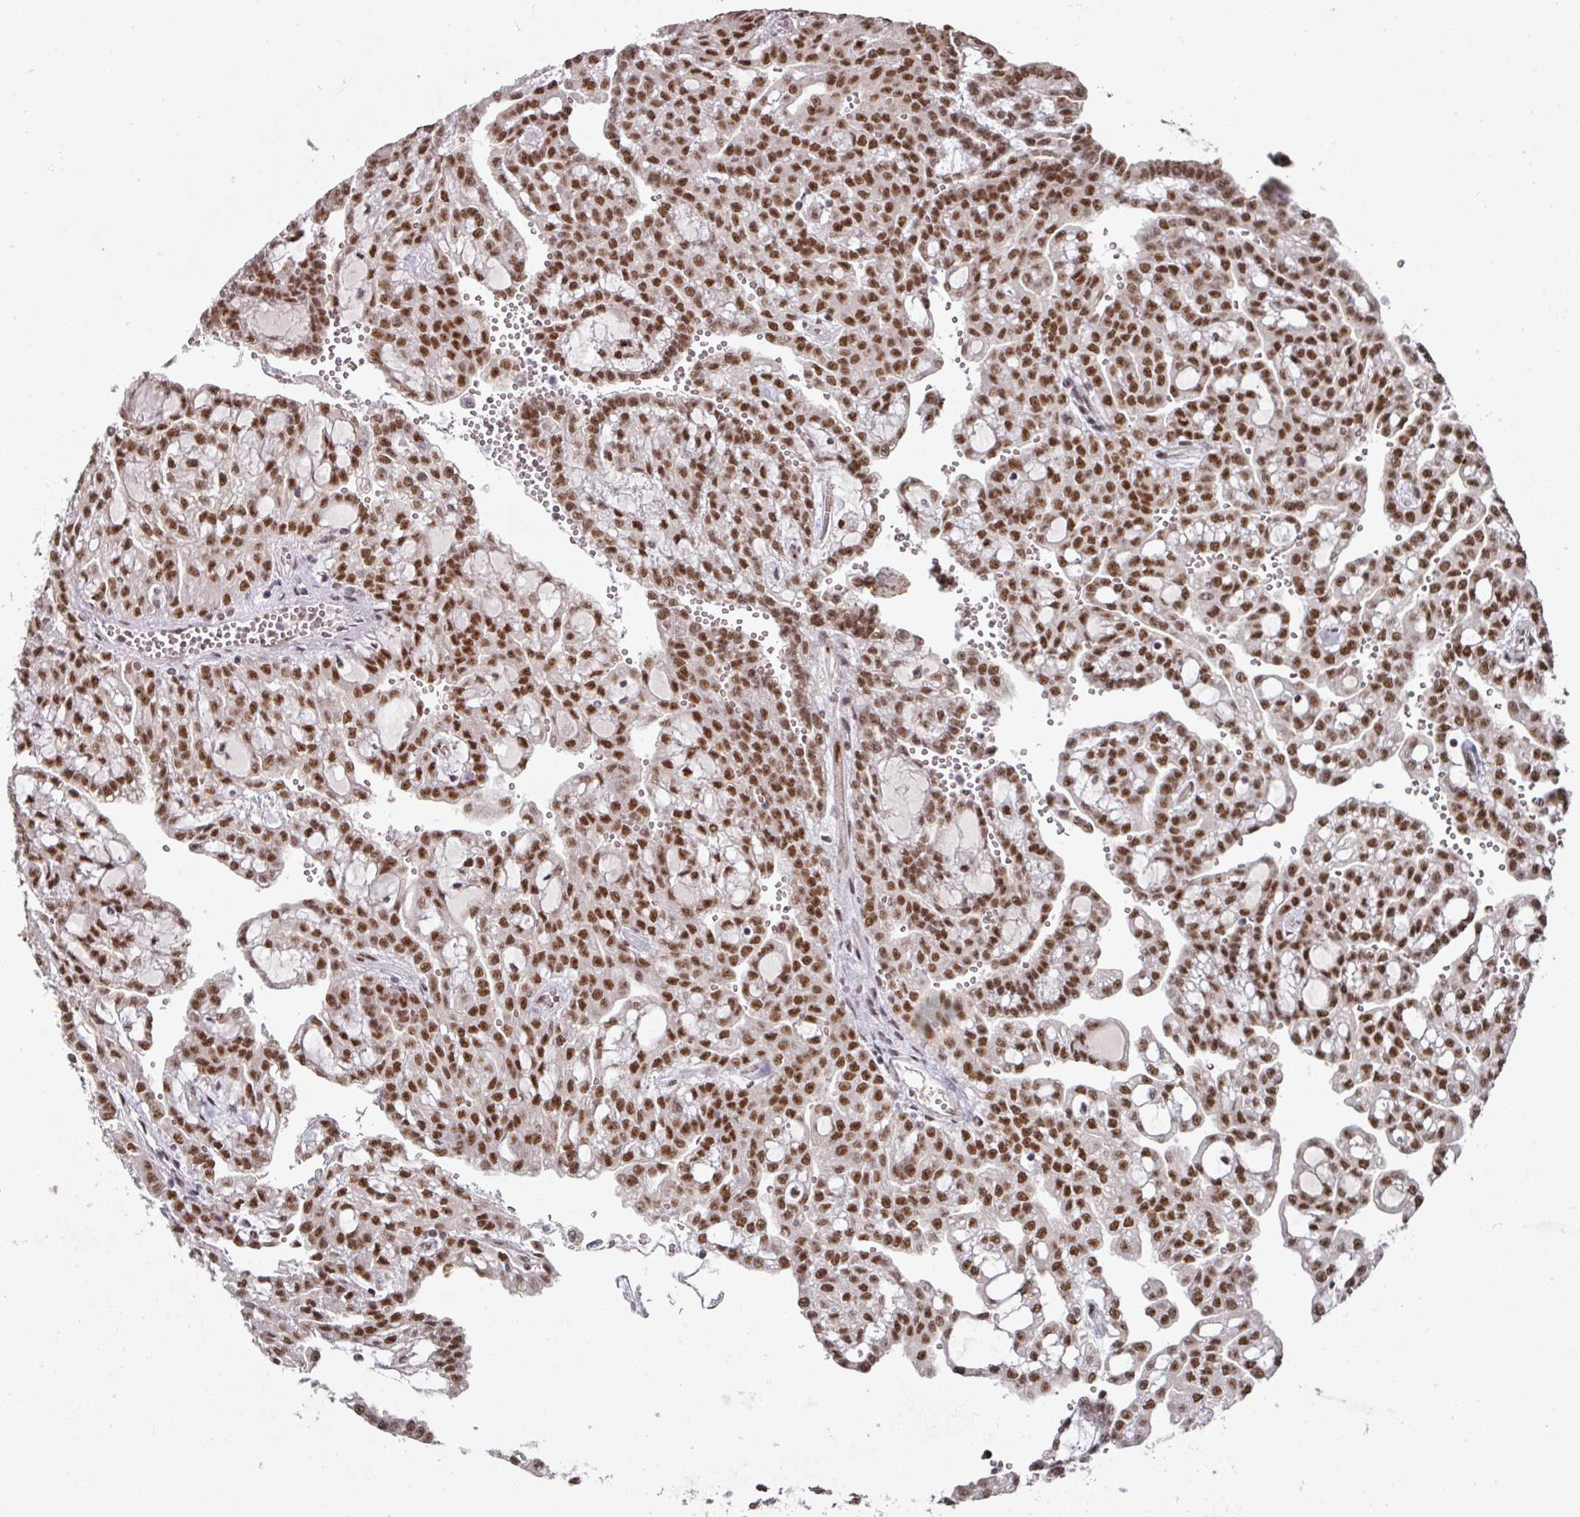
{"staining": {"intensity": "moderate", "quantity": ">75%", "location": "nuclear"}, "tissue": "renal cancer", "cell_type": "Tumor cells", "image_type": "cancer", "snomed": [{"axis": "morphology", "description": "Adenocarcinoma, NOS"}, {"axis": "topography", "description": "Kidney"}], "caption": "DAB immunohistochemical staining of human adenocarcinoma (renal) demonstrates moderate nuclear protein expression in approximately >75% of tumor cells.", "gene": "MEPCE", "patient": {"sex": "male", "age": 63}}